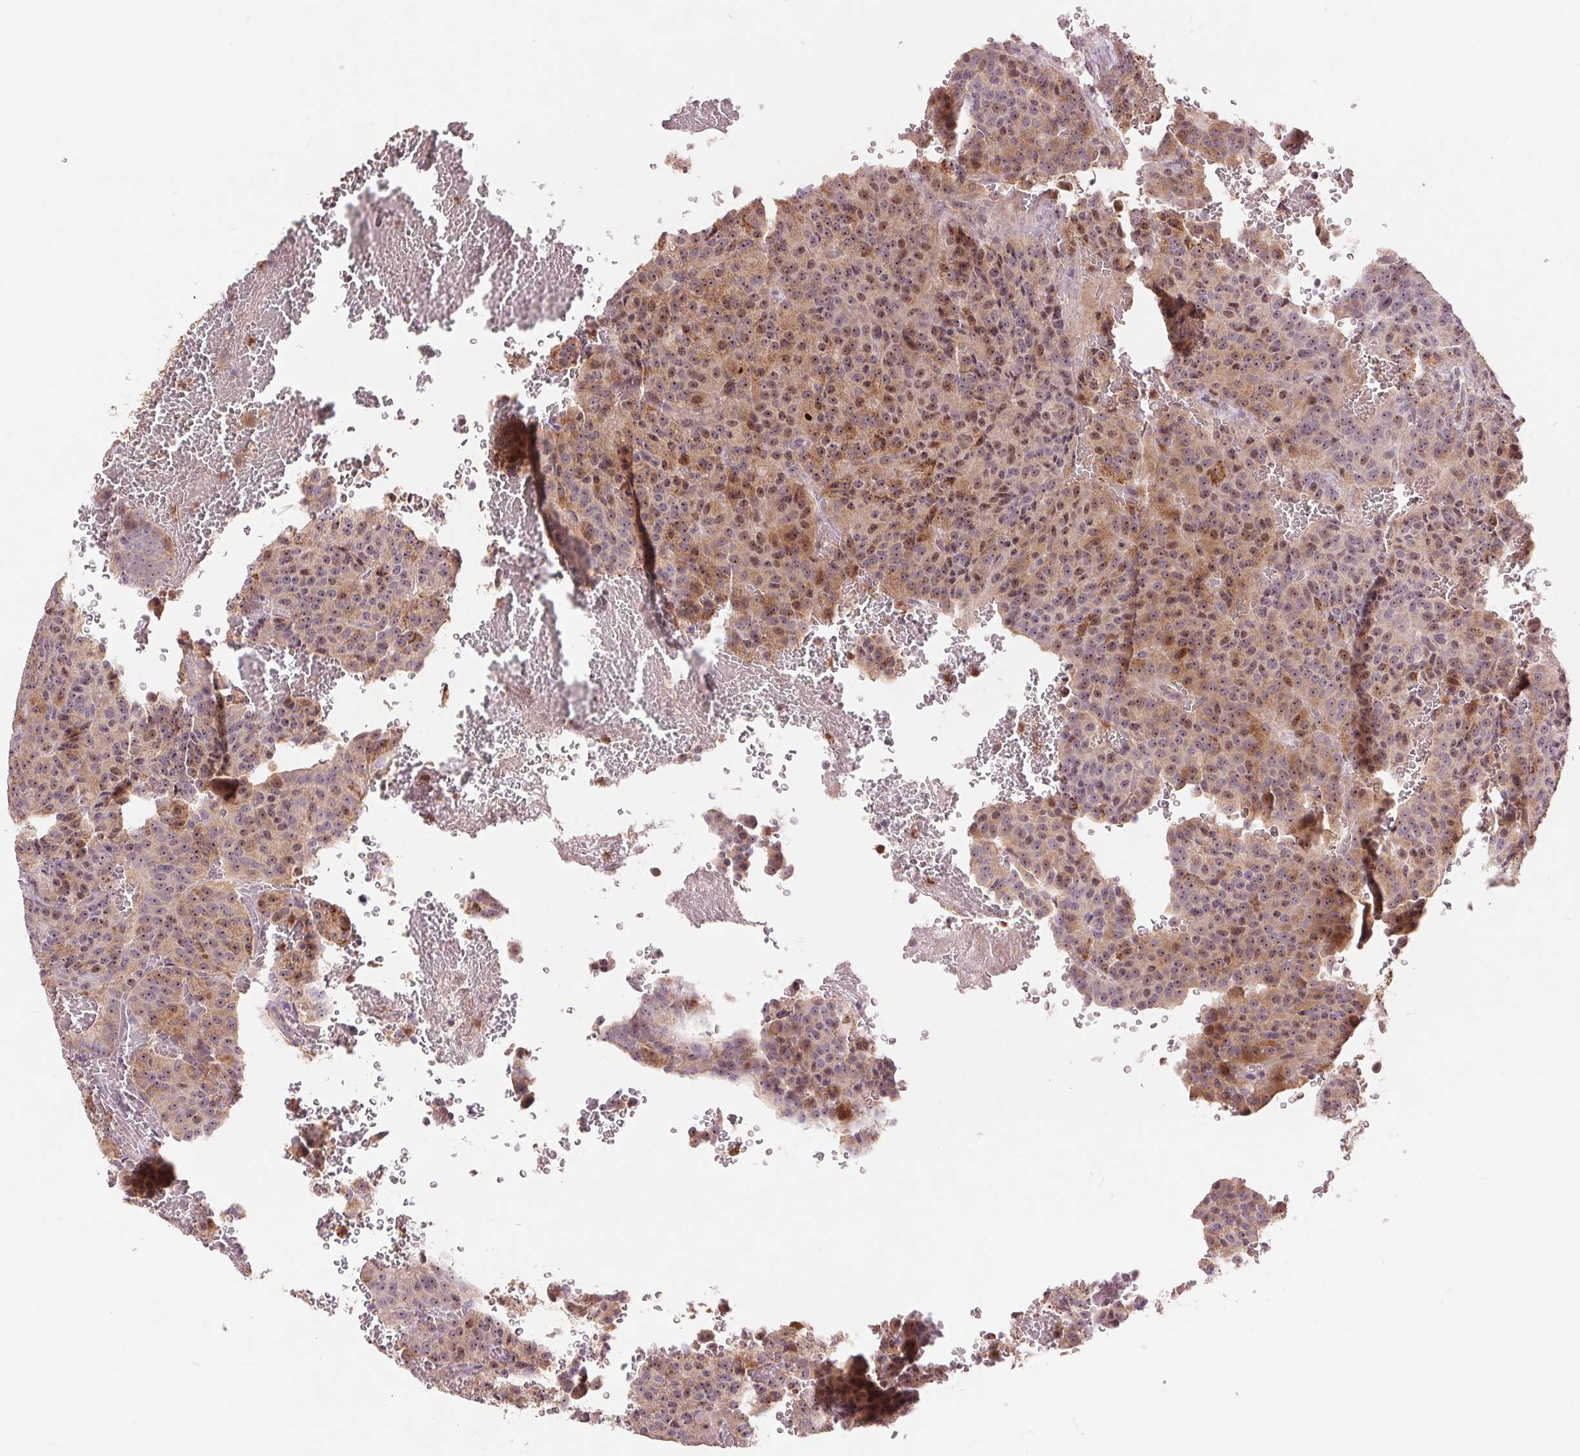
{"staining": {"intensity": "weak", "quantity": "25%-75%", "location": "cytoplasmic/membranous,nuclear"}, "tissue": "carcinoid", "cell_type": "Tumor cells", "image_type": "cancer", "snomed": [{"axis": "morphology", "description": "Carcinoid, malignant, NOS"}, {"axis": "topography", "description": "Lung"}], "caption": "Tumor cells show low levels of weak cytoplasmic/membranous and nuclear staining in about 25%-75% of cells in carcinoid (malignant).", "gene": "RANBP3L", "patient": {"sex": "male", "age": 70}}